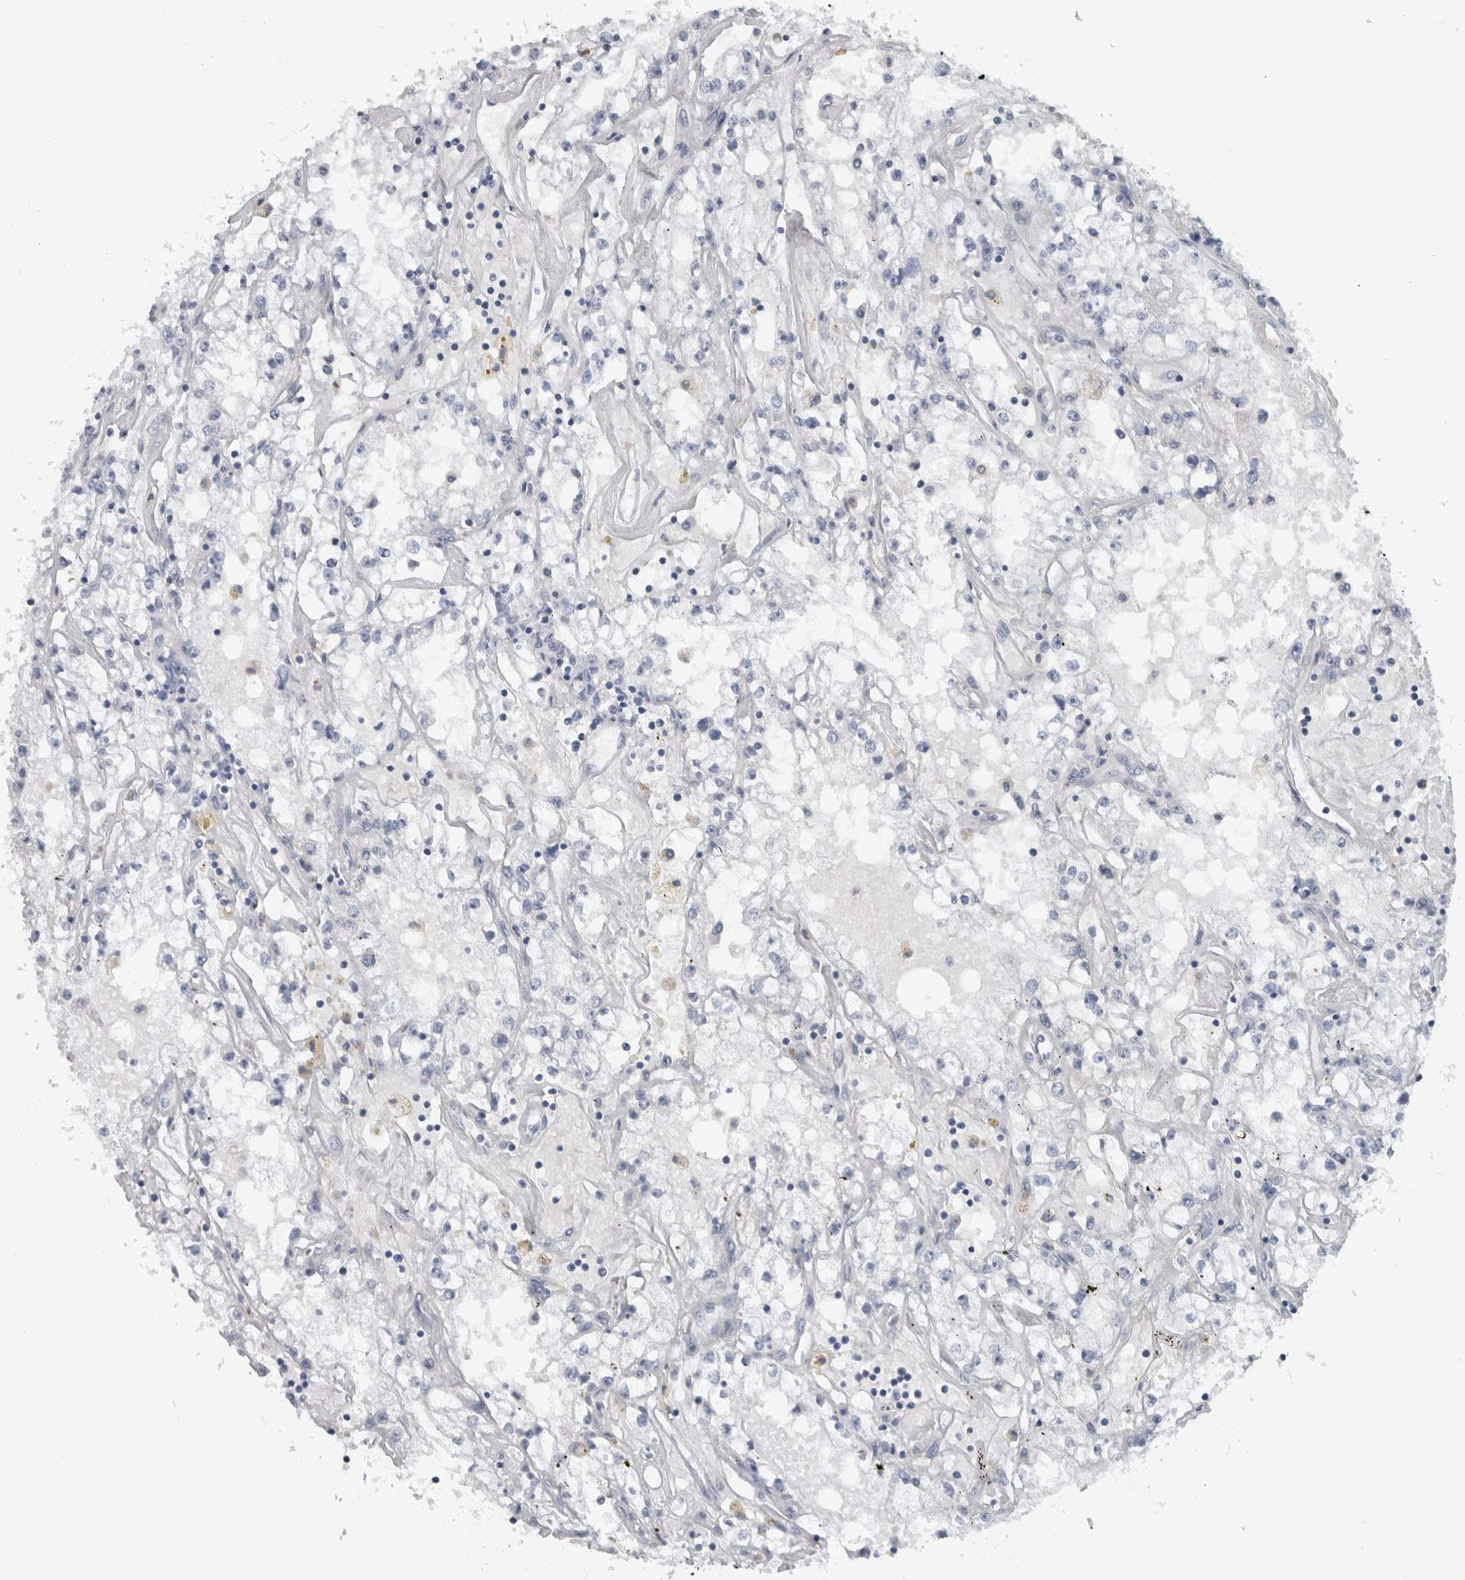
{"staining": {"intensity": "negative", "quantity": "none", "location": "none"}, "tissue": "renal cancer", "cell_type": "Tumor cells", "image_type": "cancer", "snomed": [{"axis": "morphology", "description": "Adenocarcinoma, NOS"}, {"axis": "topography", "description": "Kidney"}], "caption": "Protein analysis of renal adenocarcinoma demonstrates no significant staining in tumor cells.", "gene": "SCRN1", "patient": {"sex": "male", "age": 56}}